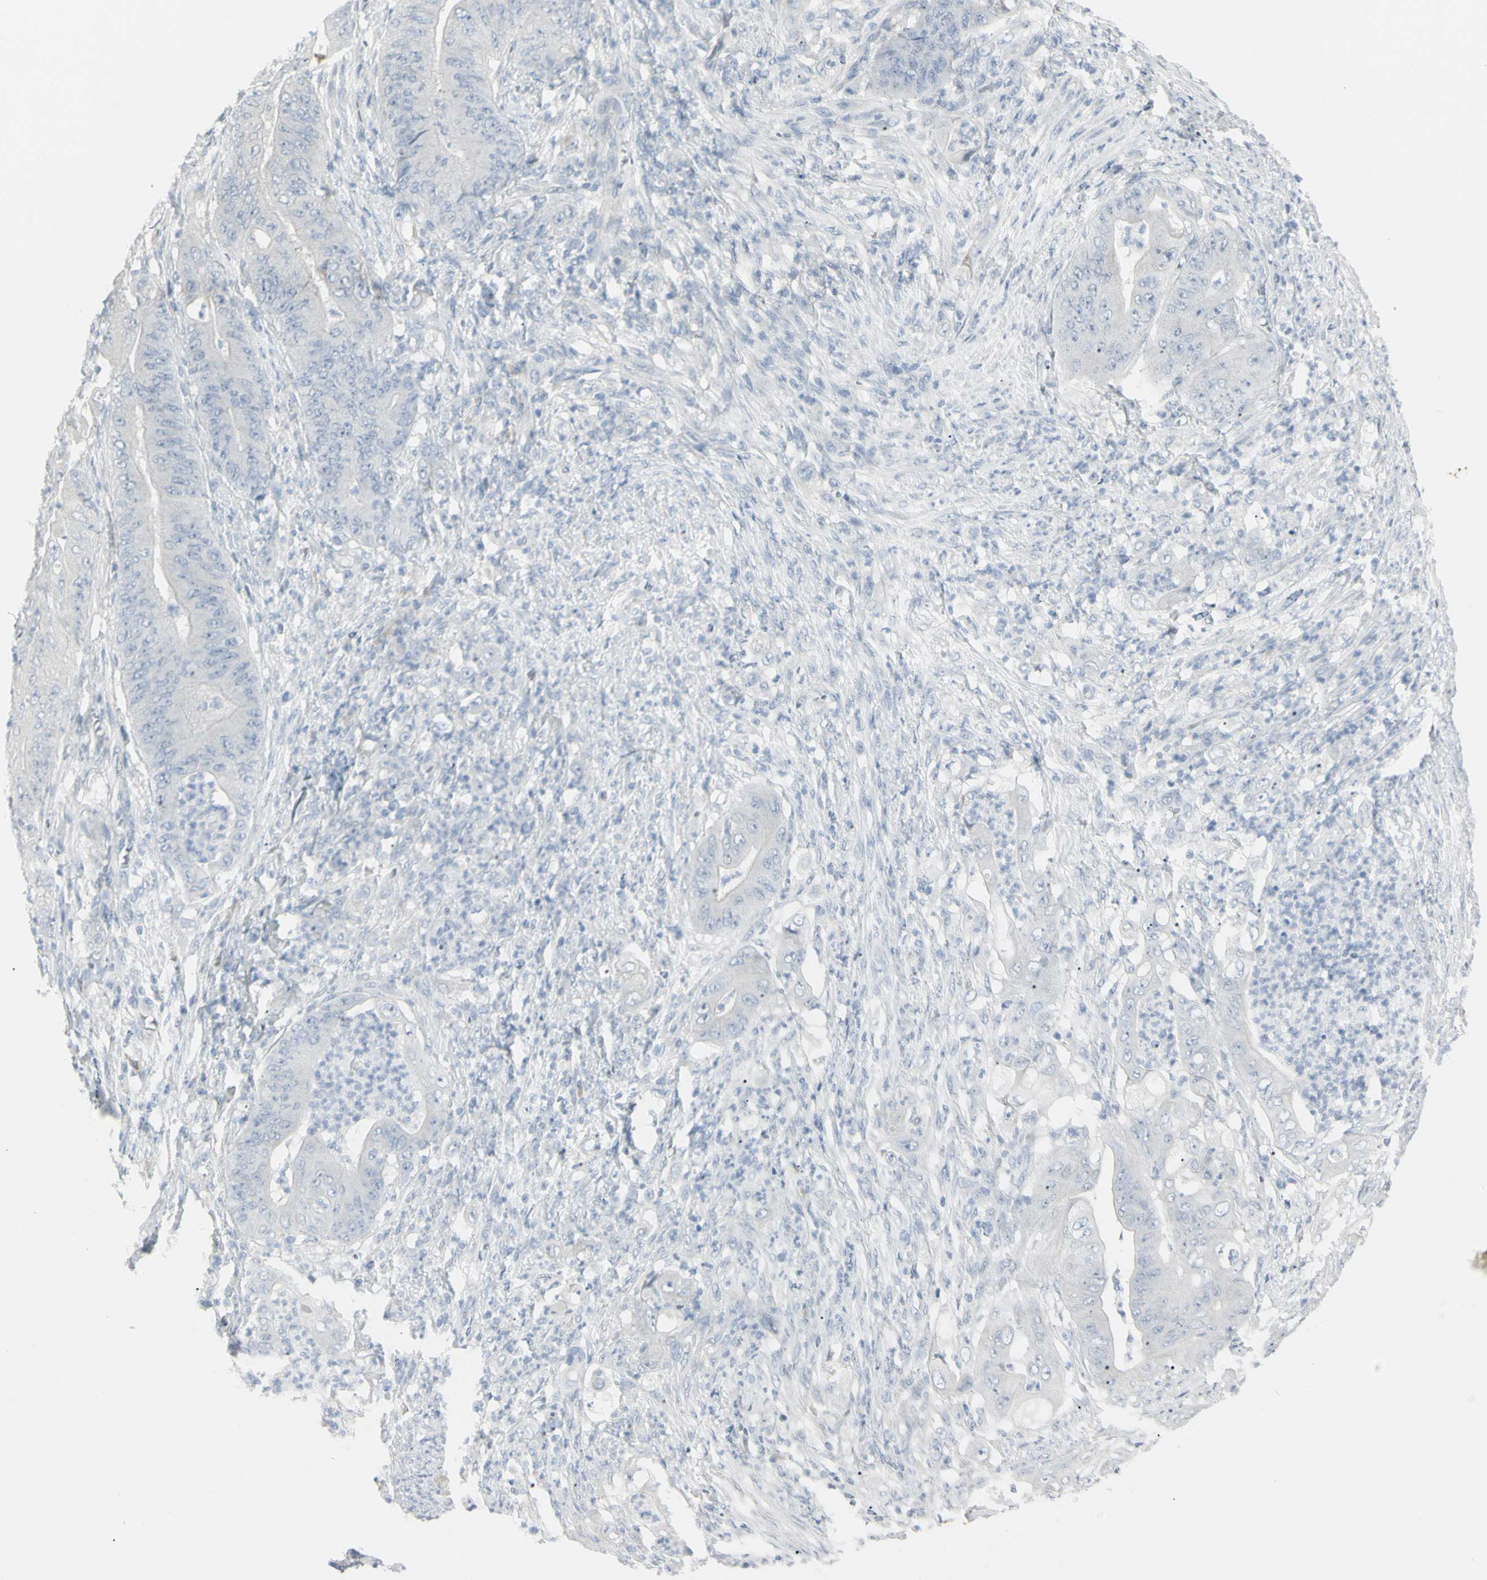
{"staining": {"intensity": "negative", "quantity": "none", "location": "none"}, "tissue": "stomach cancer", "cell_type": "Tumor cells", "image_type": "cancer", "snomed": [{"axis": "morphology", "description": "Adenocarcinoma, NOS"}, {"axis": "topography", "description": "Stomach"}], "caption": "The immunohistochemistry (IHC) micrograph has no significant staining in tumor cells of stomach cancer tissue.", "gene": "PIP", "patient": {"sex": "female", "age": 73}}